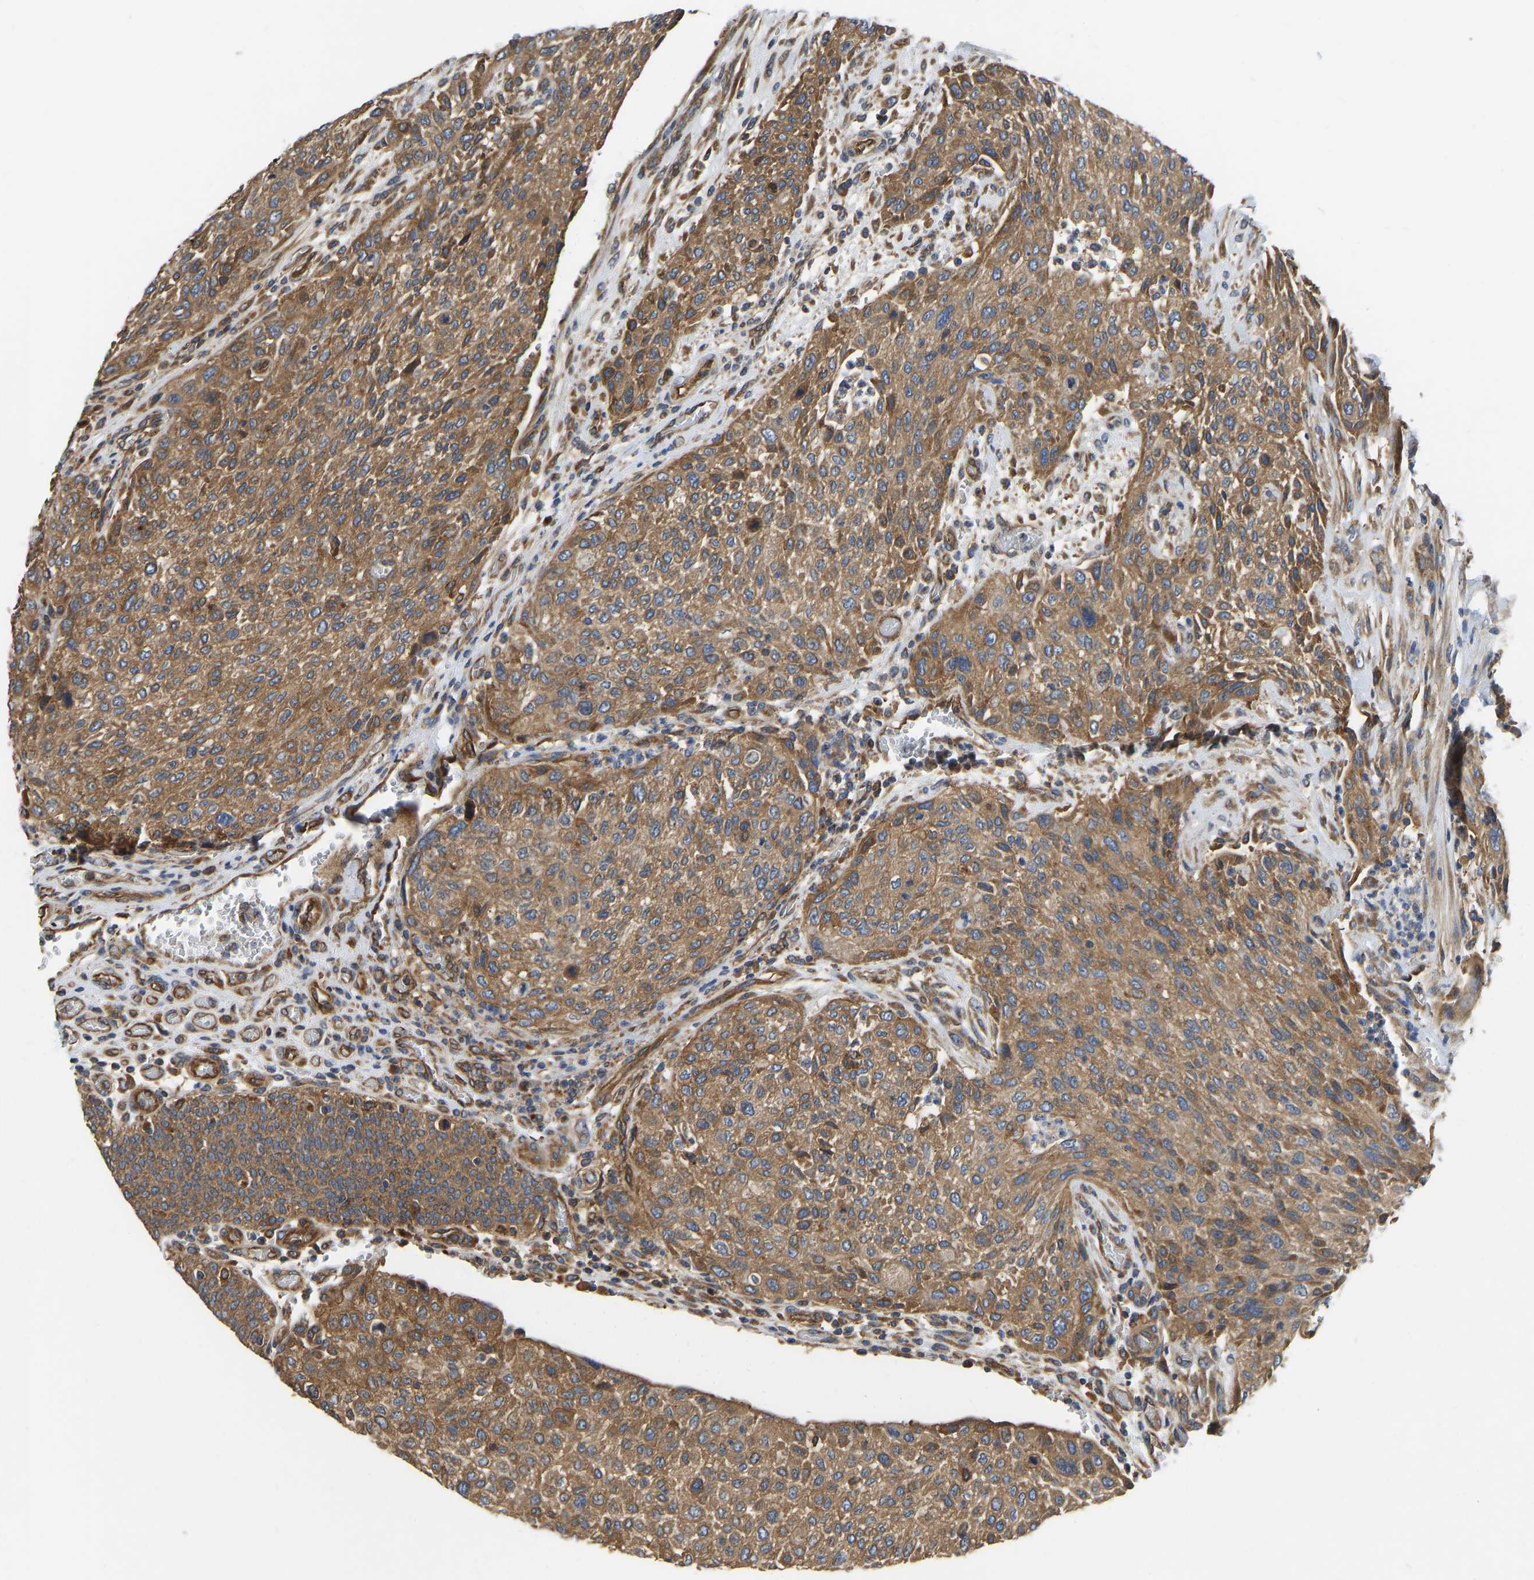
{"staining": {"intensity": "moderate", "quantity": ">75%", "location": "cytoplasmic/membranous"}, "tissue": "urothelial cancer", "cell_type": "Tumor cells", "image_type": "cancer", "snomed": [{"axis": "morphology", "description": "Urothelial carcinoma, Low grade"}, {"axis": "morphology", "description": "Urothelial carcinoma, High grade"}, {"axis": "topography", "description": "Urinary bladder"}], "caption": "Urothelial cancer stained for a protein (brown) displays moderate cytoplasmic/membranous positive positivity in approximately >75% of tumor cells.", "gene": "FLNB", "patient": {"sex": "male", "age": 35}}